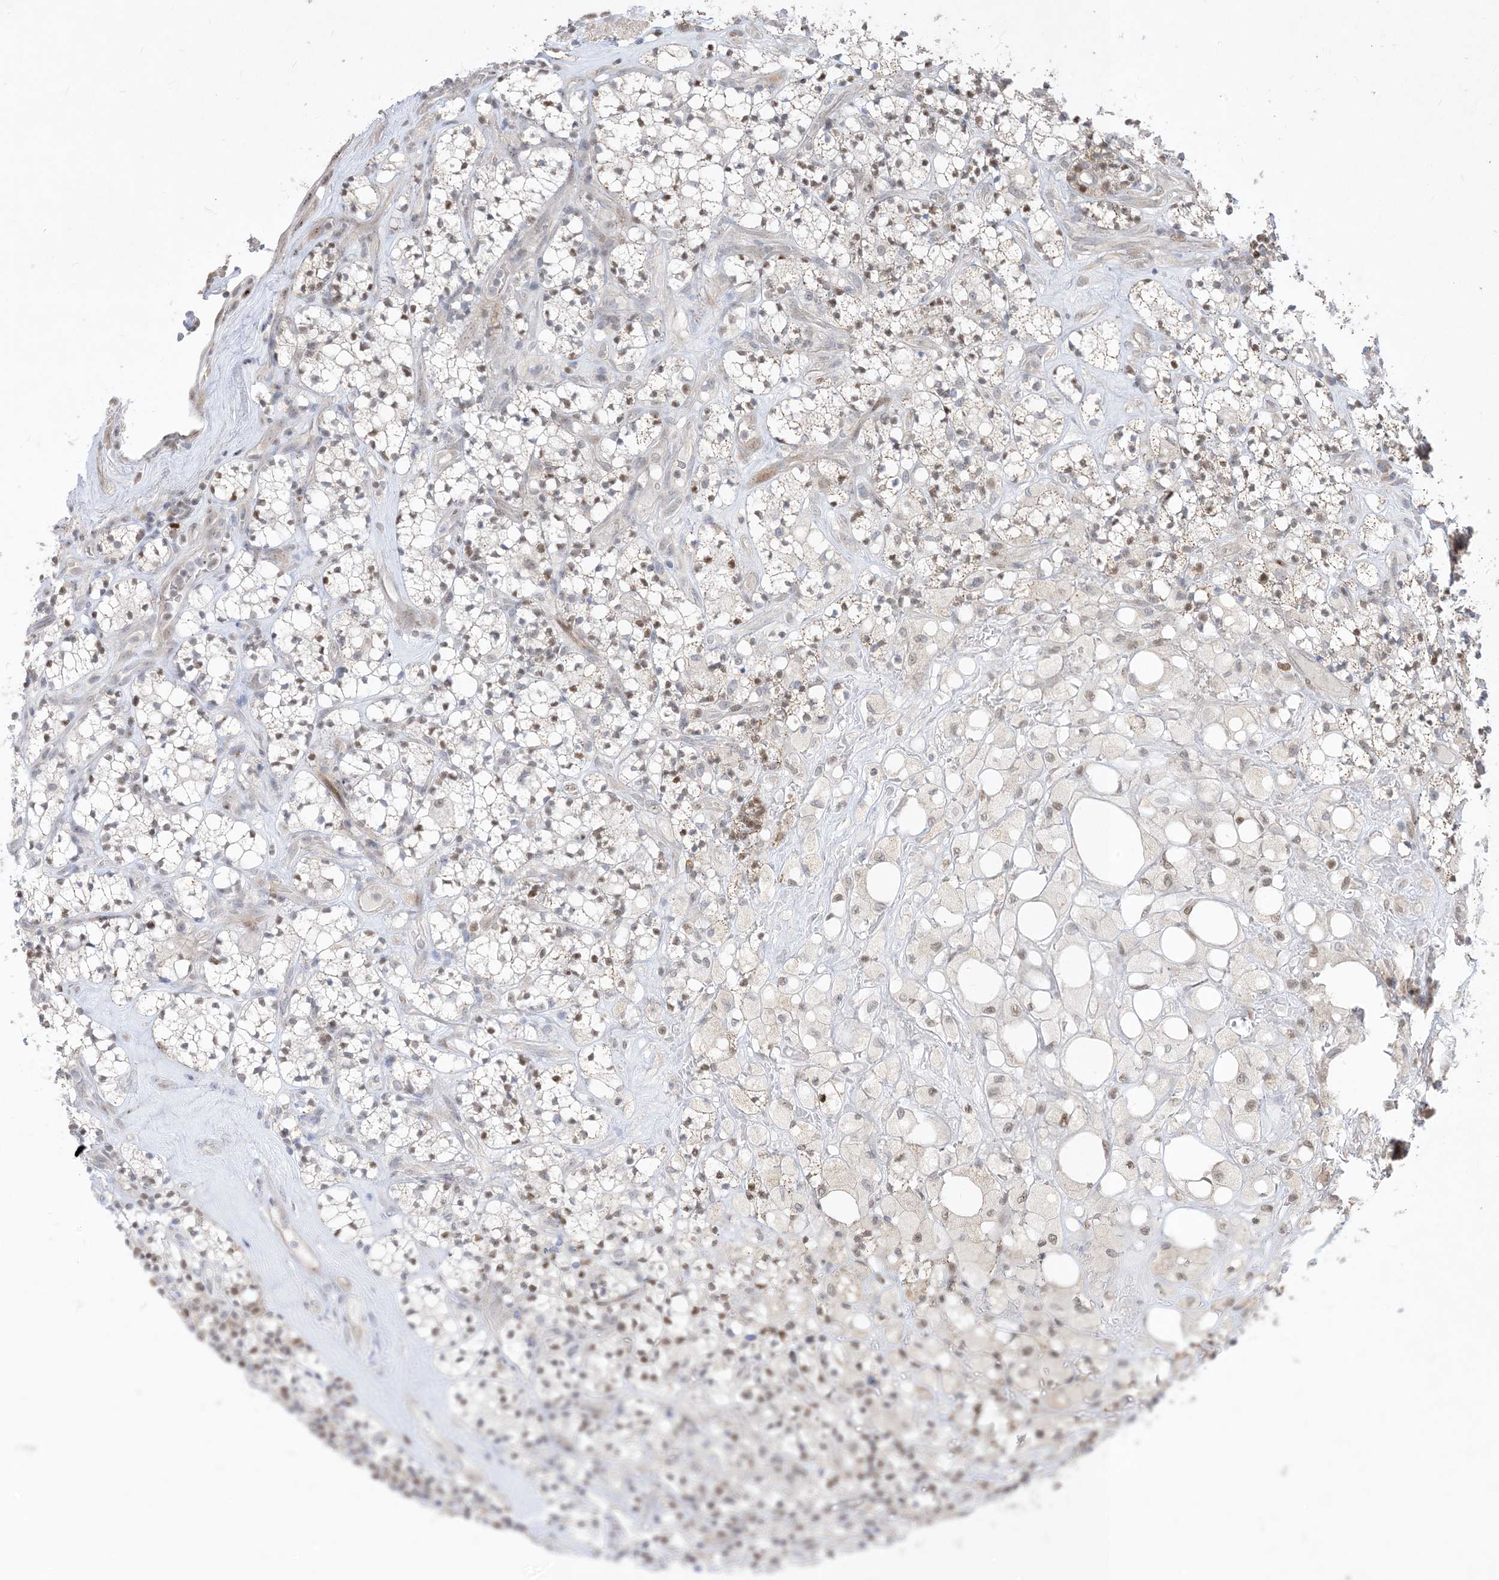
{"staining": {"intensity": "weak", "quantity": "25%-75%", "location": "nuclear"}, "tissue": "renal cancer", "cell_type": "Tumor cells", "image_type": "cancer", "snomed": [{"axis": "morphology", "description": "Adenocarcinoma, NOS"}, {"axis": "topography", "description": "Kidney"}], "caption": "High-power microscopy captured an IHC photomicrograph of renal cancer, revealing weak nuclear positivity in approximately 25%-75% of tumor cells.", "gene": "BHLHE40", "patient": {"sex": "male", "age": 77}}